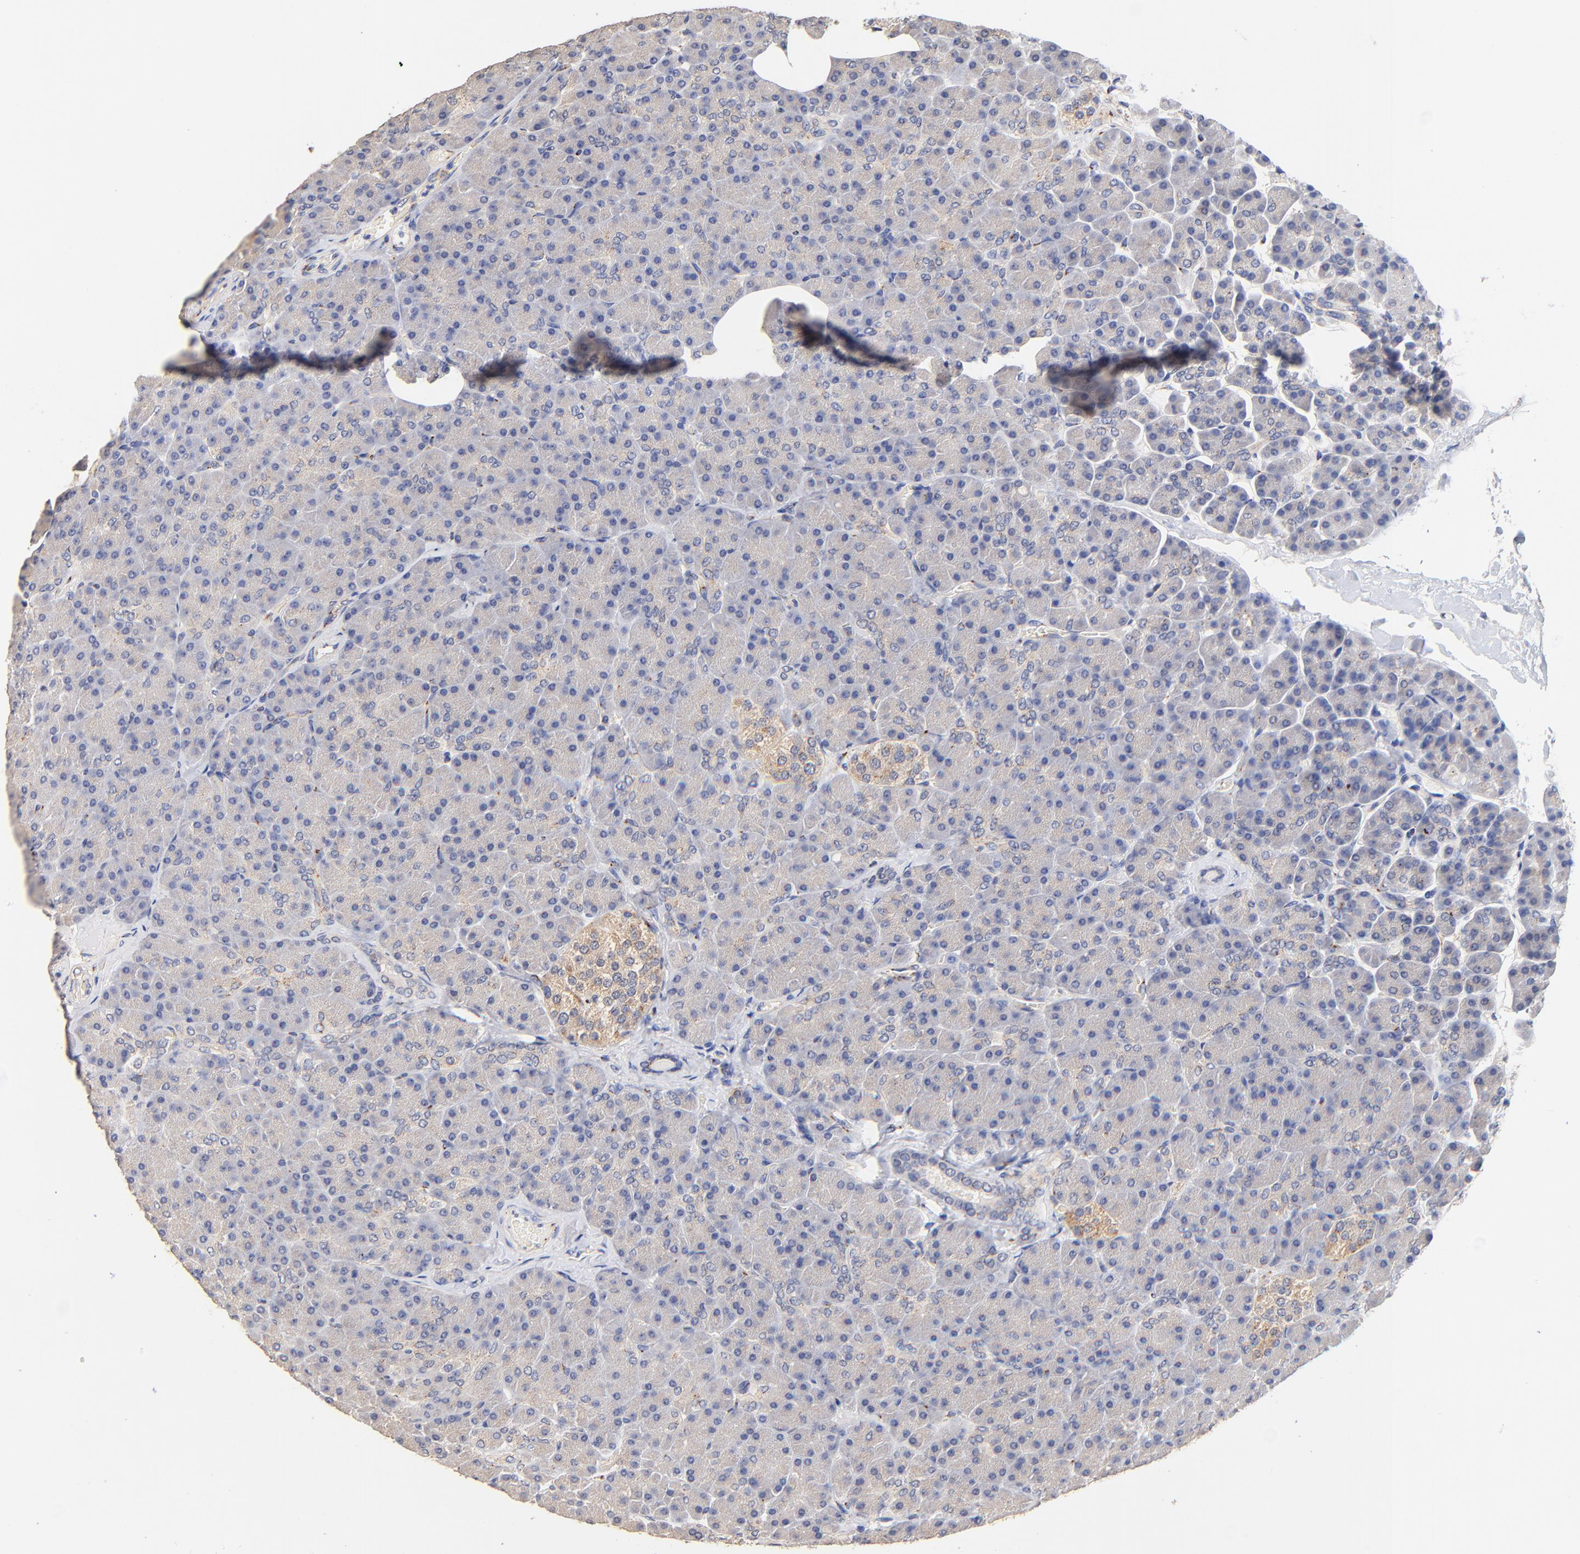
{"staining": {"intensity": "negative", "quantity": "none", "location": "none"}, "tissue": "pancreas", "cell_type": "Exocrine glandular cells", "image_type": "normal", "snomed": [{"axis": "morphology", "description": "Normal tissue, NOS"}, {"axis": "topography", "description": "Pancreas"}], "caption": "This photomicrograph is of benign pancreas stained with immunohistochemistry to label a protein in brown with the nuclei are counter-stained blue. There is no expression in exocrine glandular cells. Nuclei are stained in blue.", "gene": "FMNL3", "patient": {"sex": "female", "age": 35}}